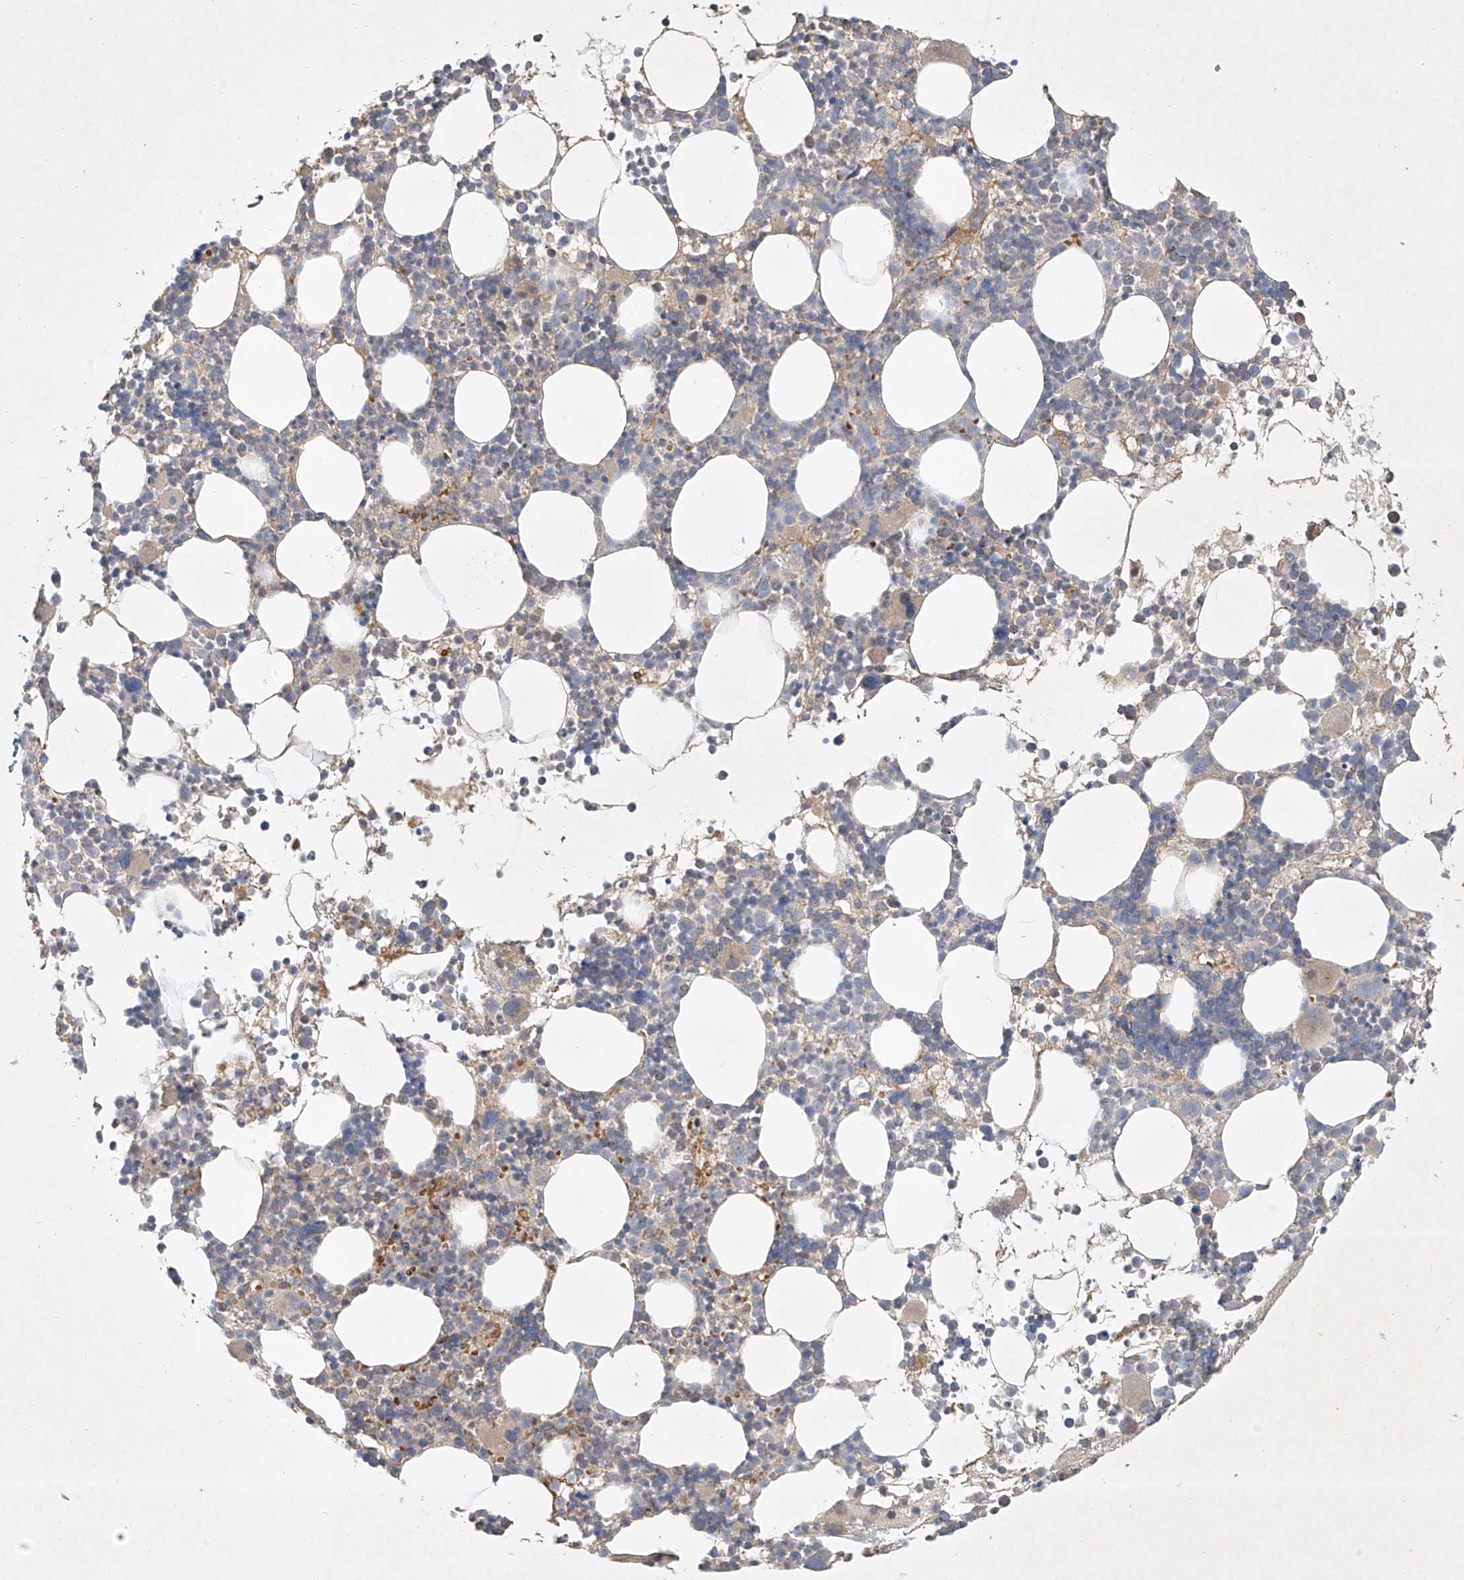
{"staining": {"intensity": "moderate", "quantity": "<25%", "location": "cytoplasmic/membranous"}, "tissue": "bone marrow", "cell_type": "Hematopoietic cells", "image_type": "normal", "snomed": [{"axis": "morphology", "description": "Normal tissue, NOS"}, {"axis": "topography", "description": "Bone marrow"}], "caption": "Protein expression by immunohistochemistry (IHC) demonstrates moderate cytoplasmic/membranous staining in approximately <25% of hematopoietic cells in benign bone marrow.", "gene": "KPNA7", "patient": {"sex": "female", "age": 62}}